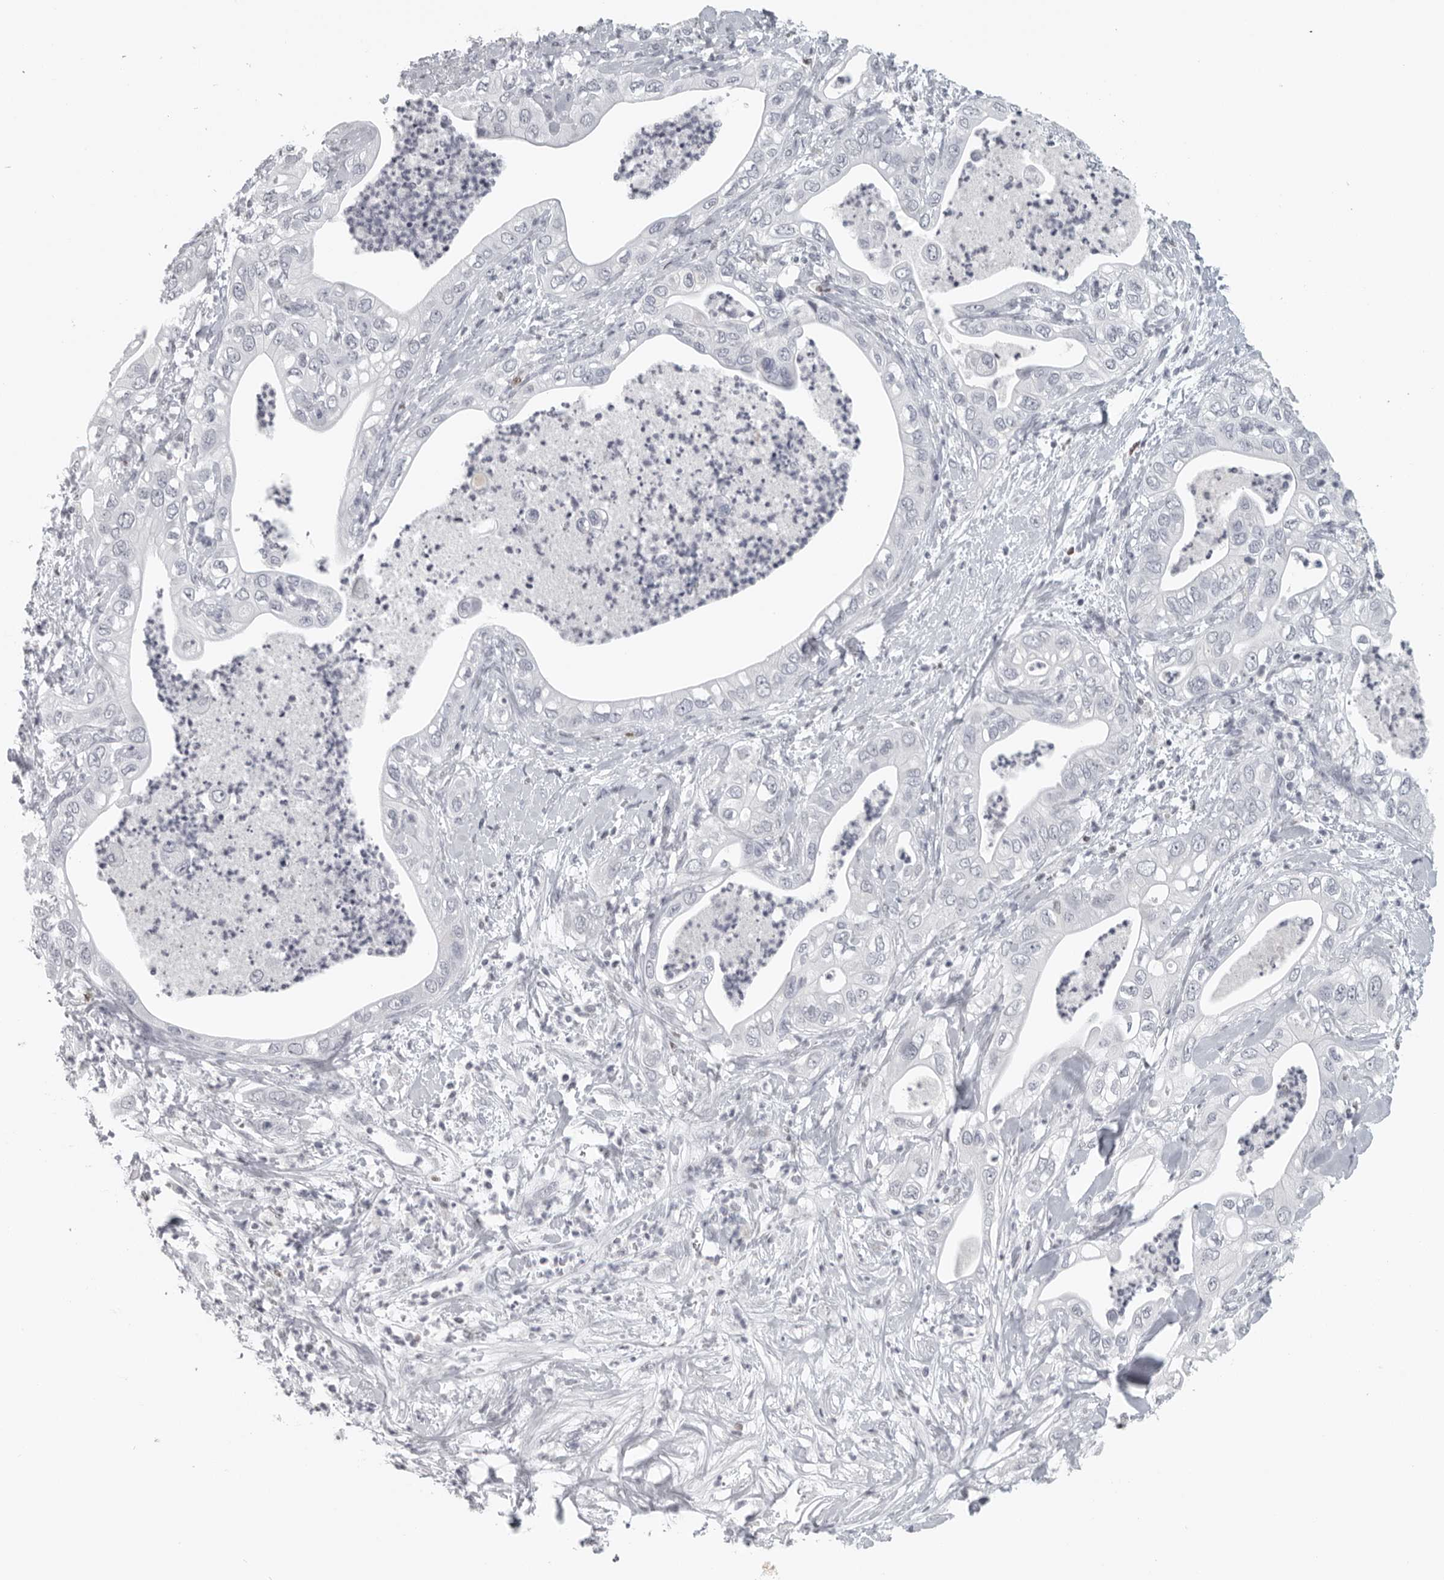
{"staining": {"intensity": "negative", "quantity": "none", "location": "none"}, "tissue": "pancreatic cancer", "cell_type": "Tumor cells", "image_type": "cancer", "snomed": [{"axis": "morphology", "description": "Adenocarcinoma, NOS"}, {"axis": "topography", "description": "Pancreas"}], "caption": "The histopathology image demonstrates no significant staining in tumor cells of pancreatic adenocarcinoma.", "gene": "SATB2", "patient": {"sex": "female", "age": 78}}